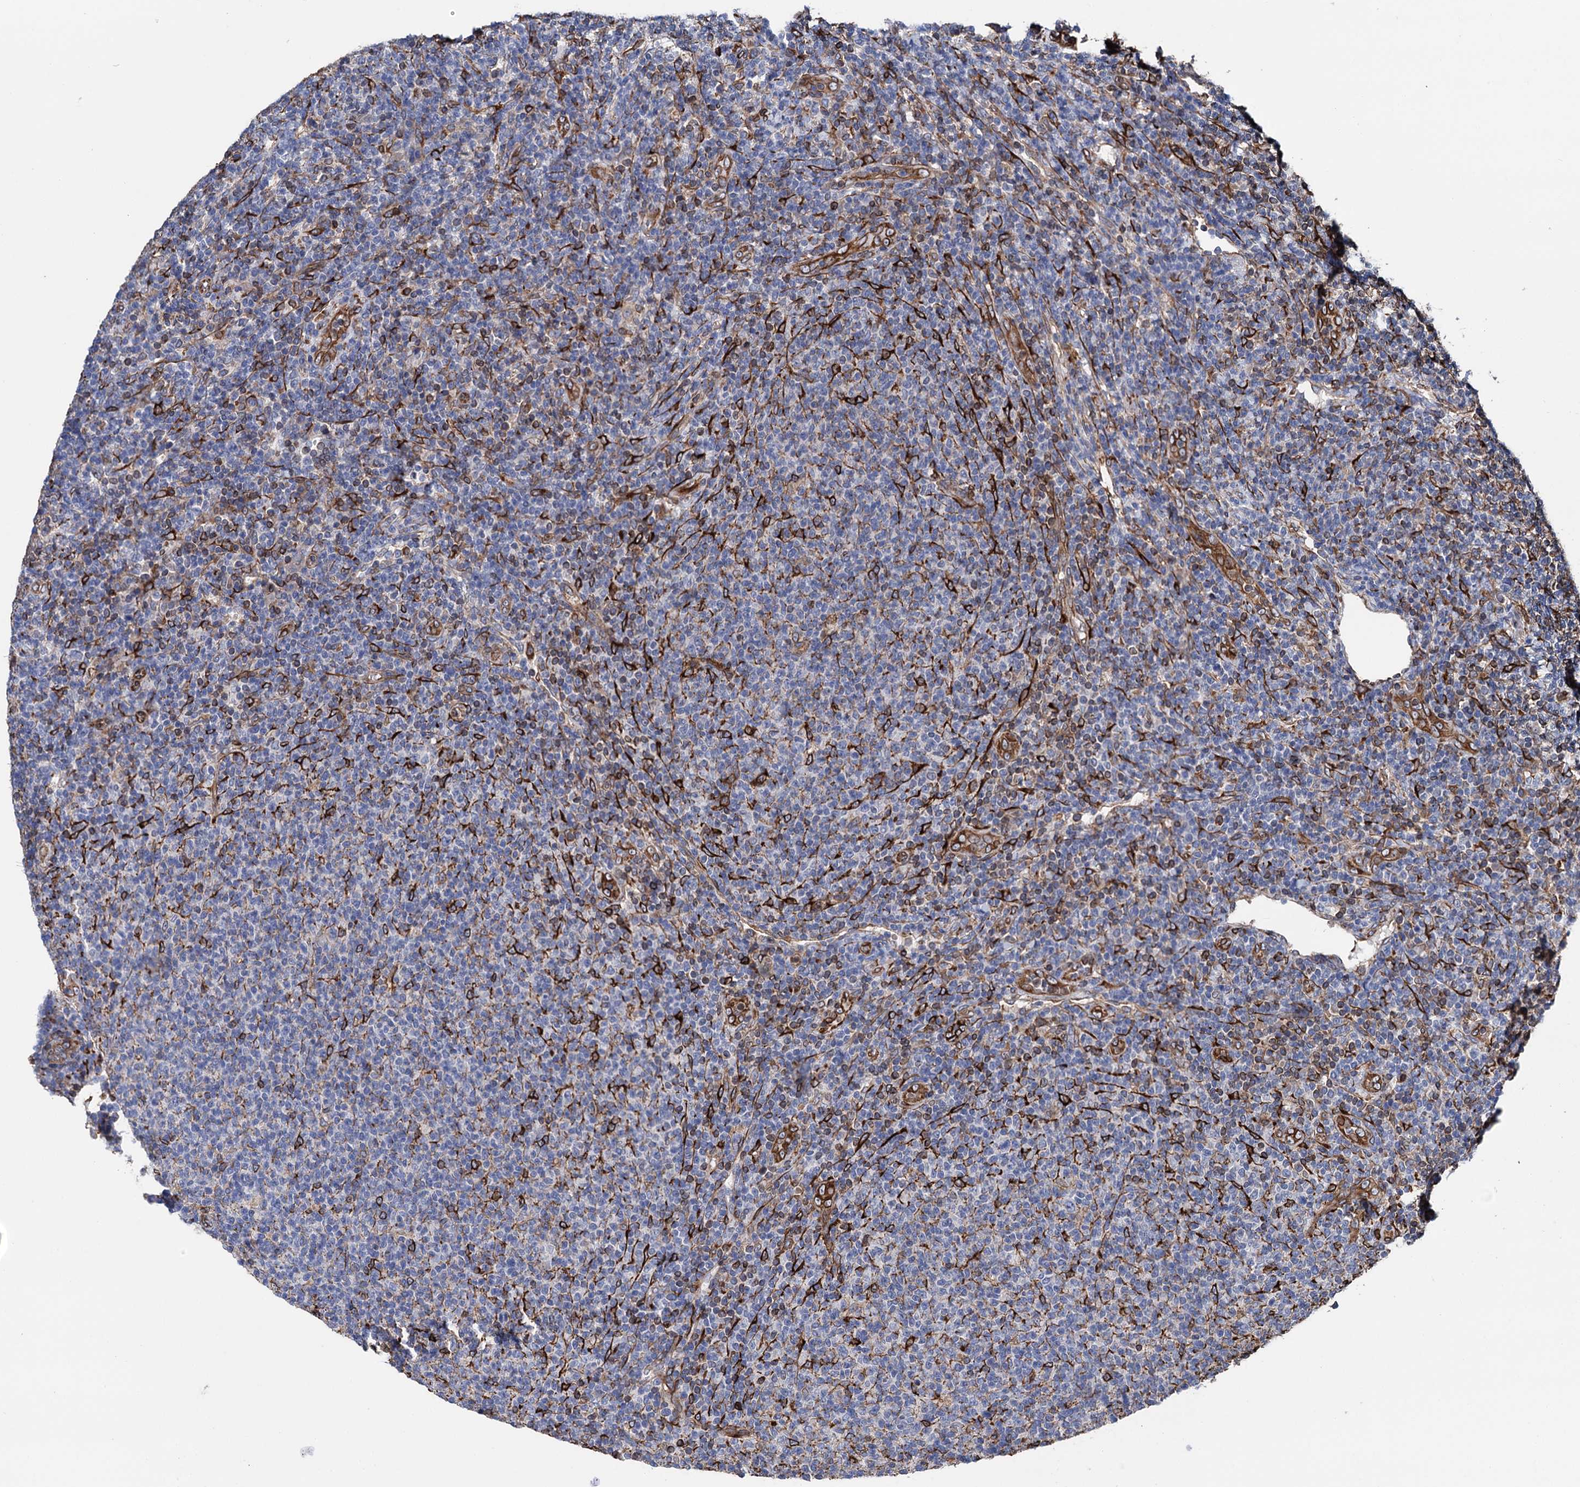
{"staining": {"intensity": "negative", "quantity": "none", "location": "none"}, "tissue": "lymphoma", "cell_type": "Tumor cells", "image_type": "cancer", "snomed": [{"axis": "morphology", "description": "Malignant lymphoma, non-Hodgkin's type, Low grade"}, {"axis": "topography", "description": "Lymph node"}], "caption": "IHC histopathology image of neoplastic tissue: human malignant lymphoma, non-Hodgkin's type (low-grade) stained with DAB (3,3'-diaminobenzidine) exhibits no significant protein positivity in tumor cells.", "gene": "STING1", "patient": {"sex": "male", "age": 66}}